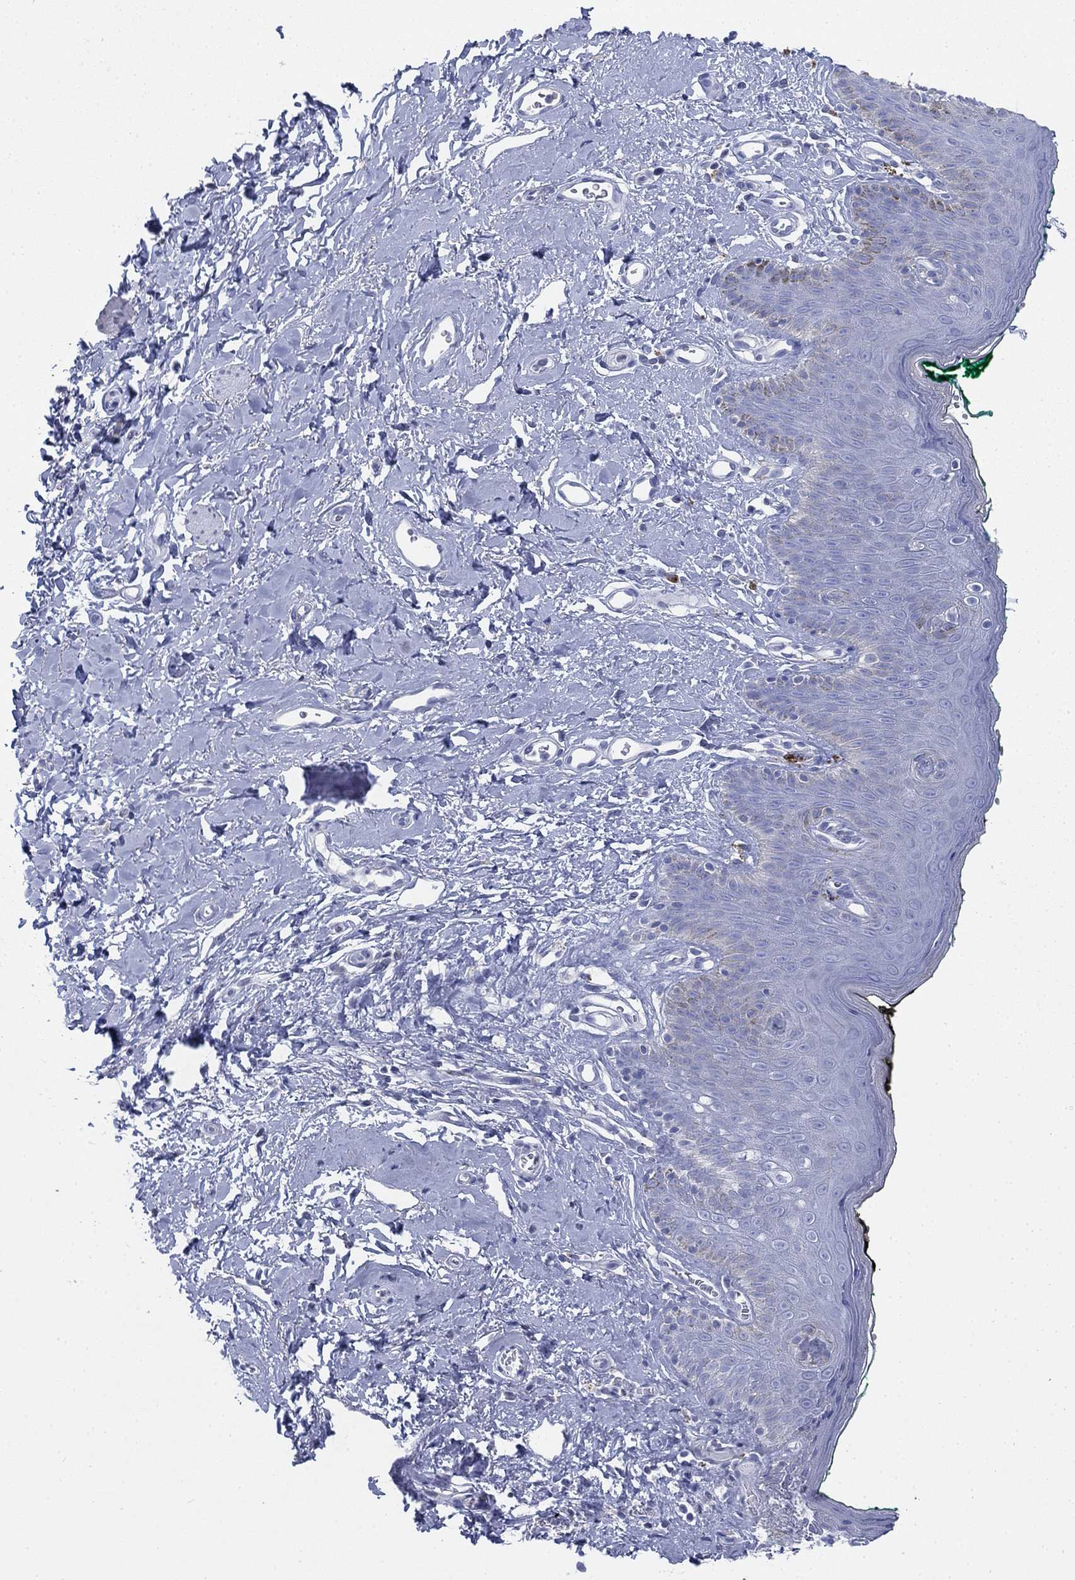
{"staining": {"intensity": "negative", "quantity": "none", "location": "none"}, "tissue": "skin", "cell_type": "Epidermal cells", "image_type": "normal", "snomed": [{"axis": "morphology", "description": "Normal tissue, NOS"}, {"axis": "topography", "description": "Vulva"}], "caption": "An immunohistochemistry (IHC) image of unremarkable skin is shown. There is no staining in epidermal cells of skin.", "gene": "SCCPDH", "patient": {"sex": "female", "age": 66}}